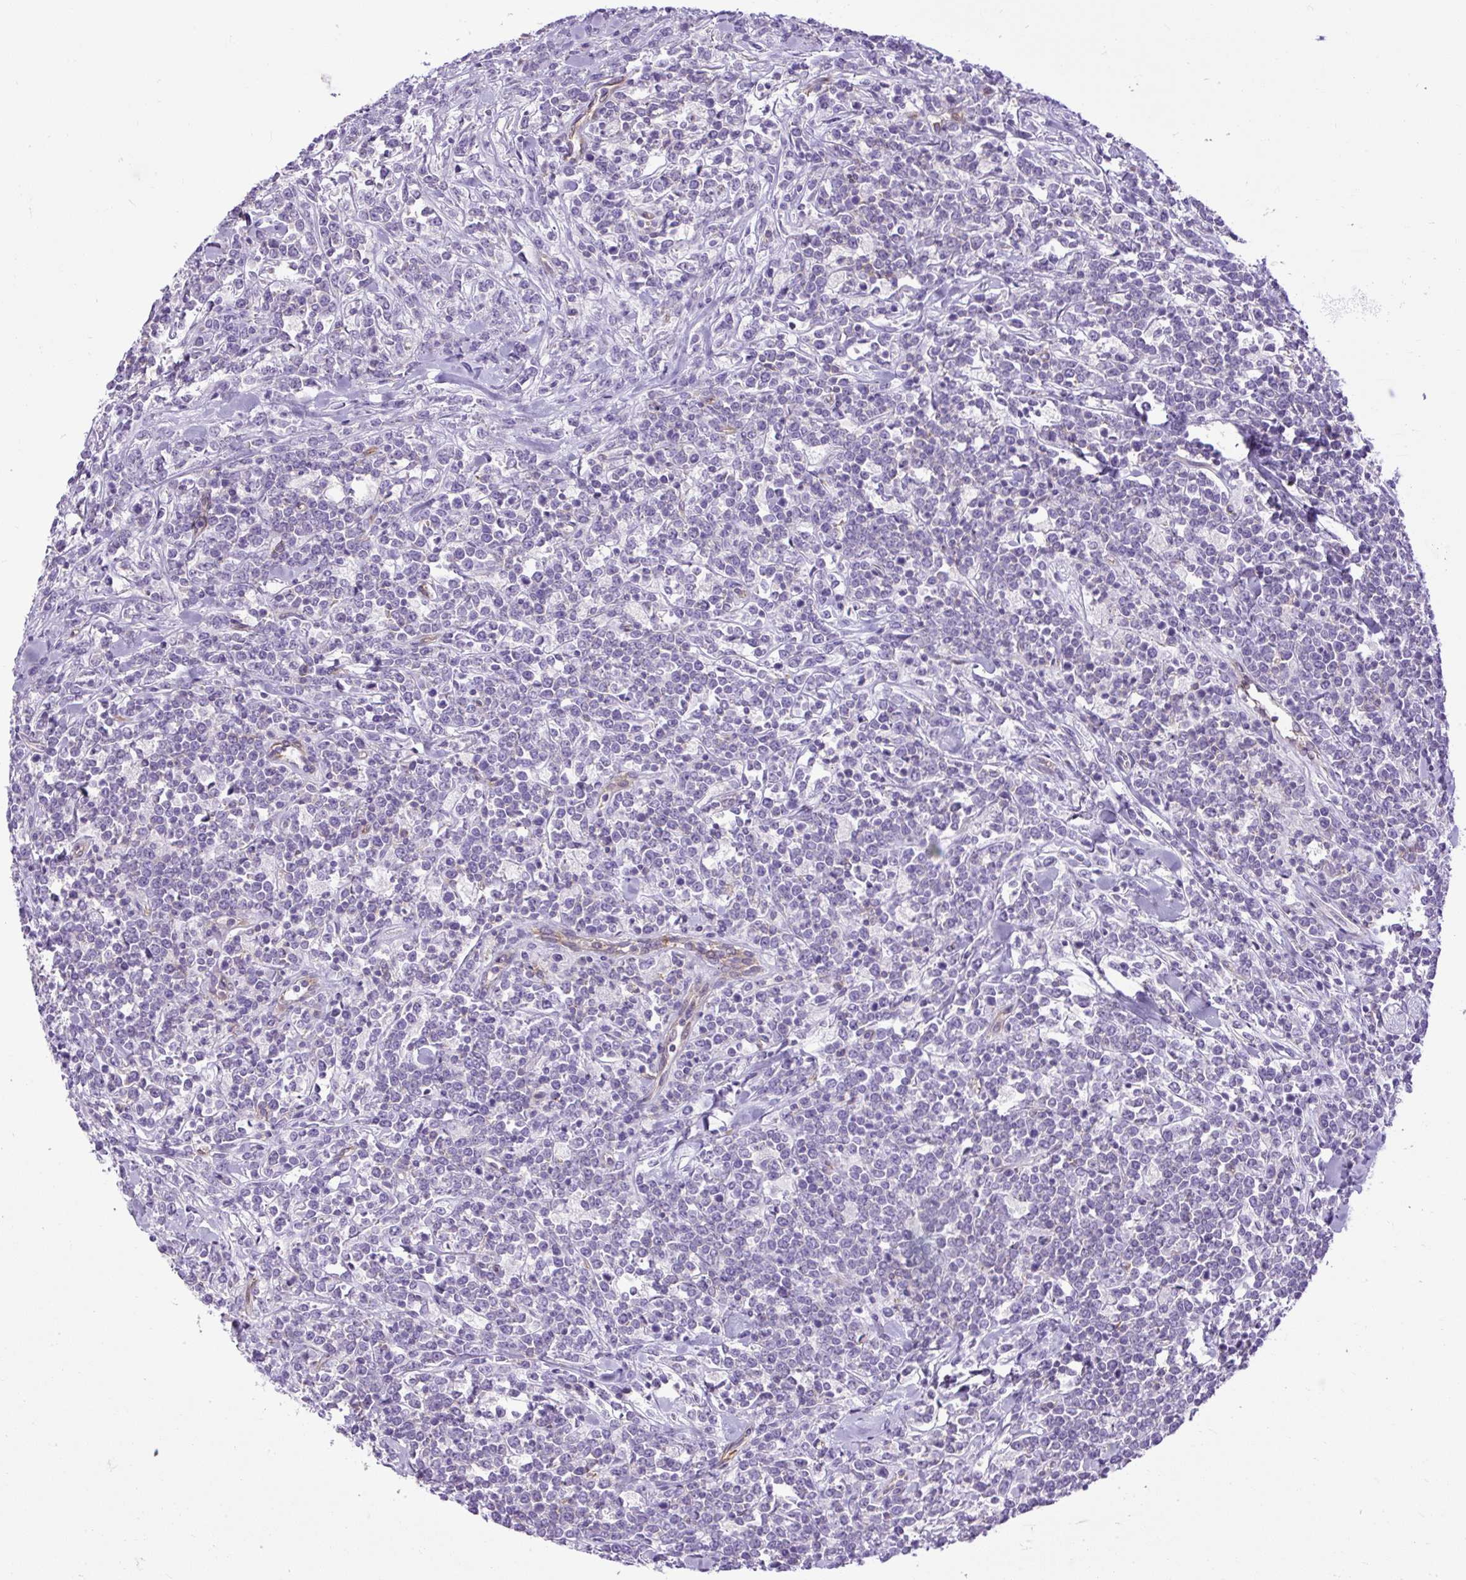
{"staining": {"intensity": "negative", "quantity": "none", "location": "none"}, "tissue": "lymphoma", "cell_type": "Tumor cells", "image_type": "cancer", "snomed": [{"axis": "morphology", "description": "Malignant lymphoma, non-Hodgkin's type, High grade"}, {"axis": "topography", "description": "Small intestine"}, {"axis": "topography", "description": "Colon"}], "caption": "Protein analysis of malignant lymphoma, non-Hodgkin's type (high-grade) exhibits no significant staining in tumor cells. Nuclei are stained in blue.", "gene": "MAP1S", "patient": {"sex": "male", "age": 8}}